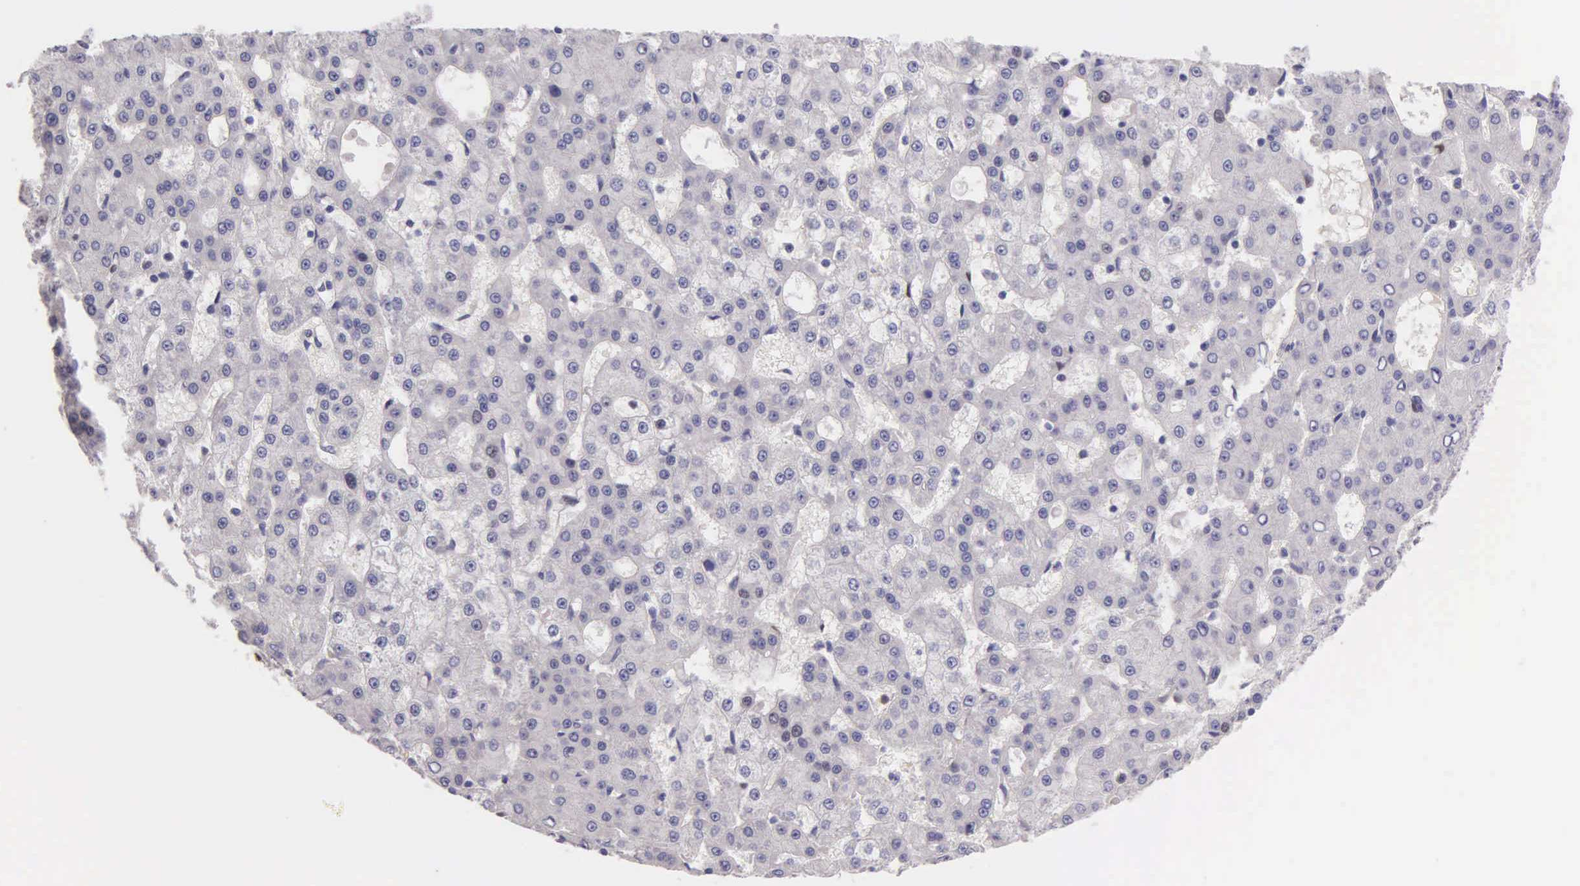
{"staining": {"intensity": "negative", "quantity": "none", "location": "none"}, "tissue": "liver cancer", "cell_type": "Tumor cells", "image_type": "cancer", "snomed": [{"axis": "morphology", "description": "Carcinoma, Hepatocellular, NOS"}, {"axis": "topography", "description": "Liver"}], "caption": "Liver hepatocellular carcinoma stained for a protein using immunohistochemistry (IHC) exhibits no positivity tumor cells.", "gene": "MCM5", "patient": {"sex": "male", "age": 47}}